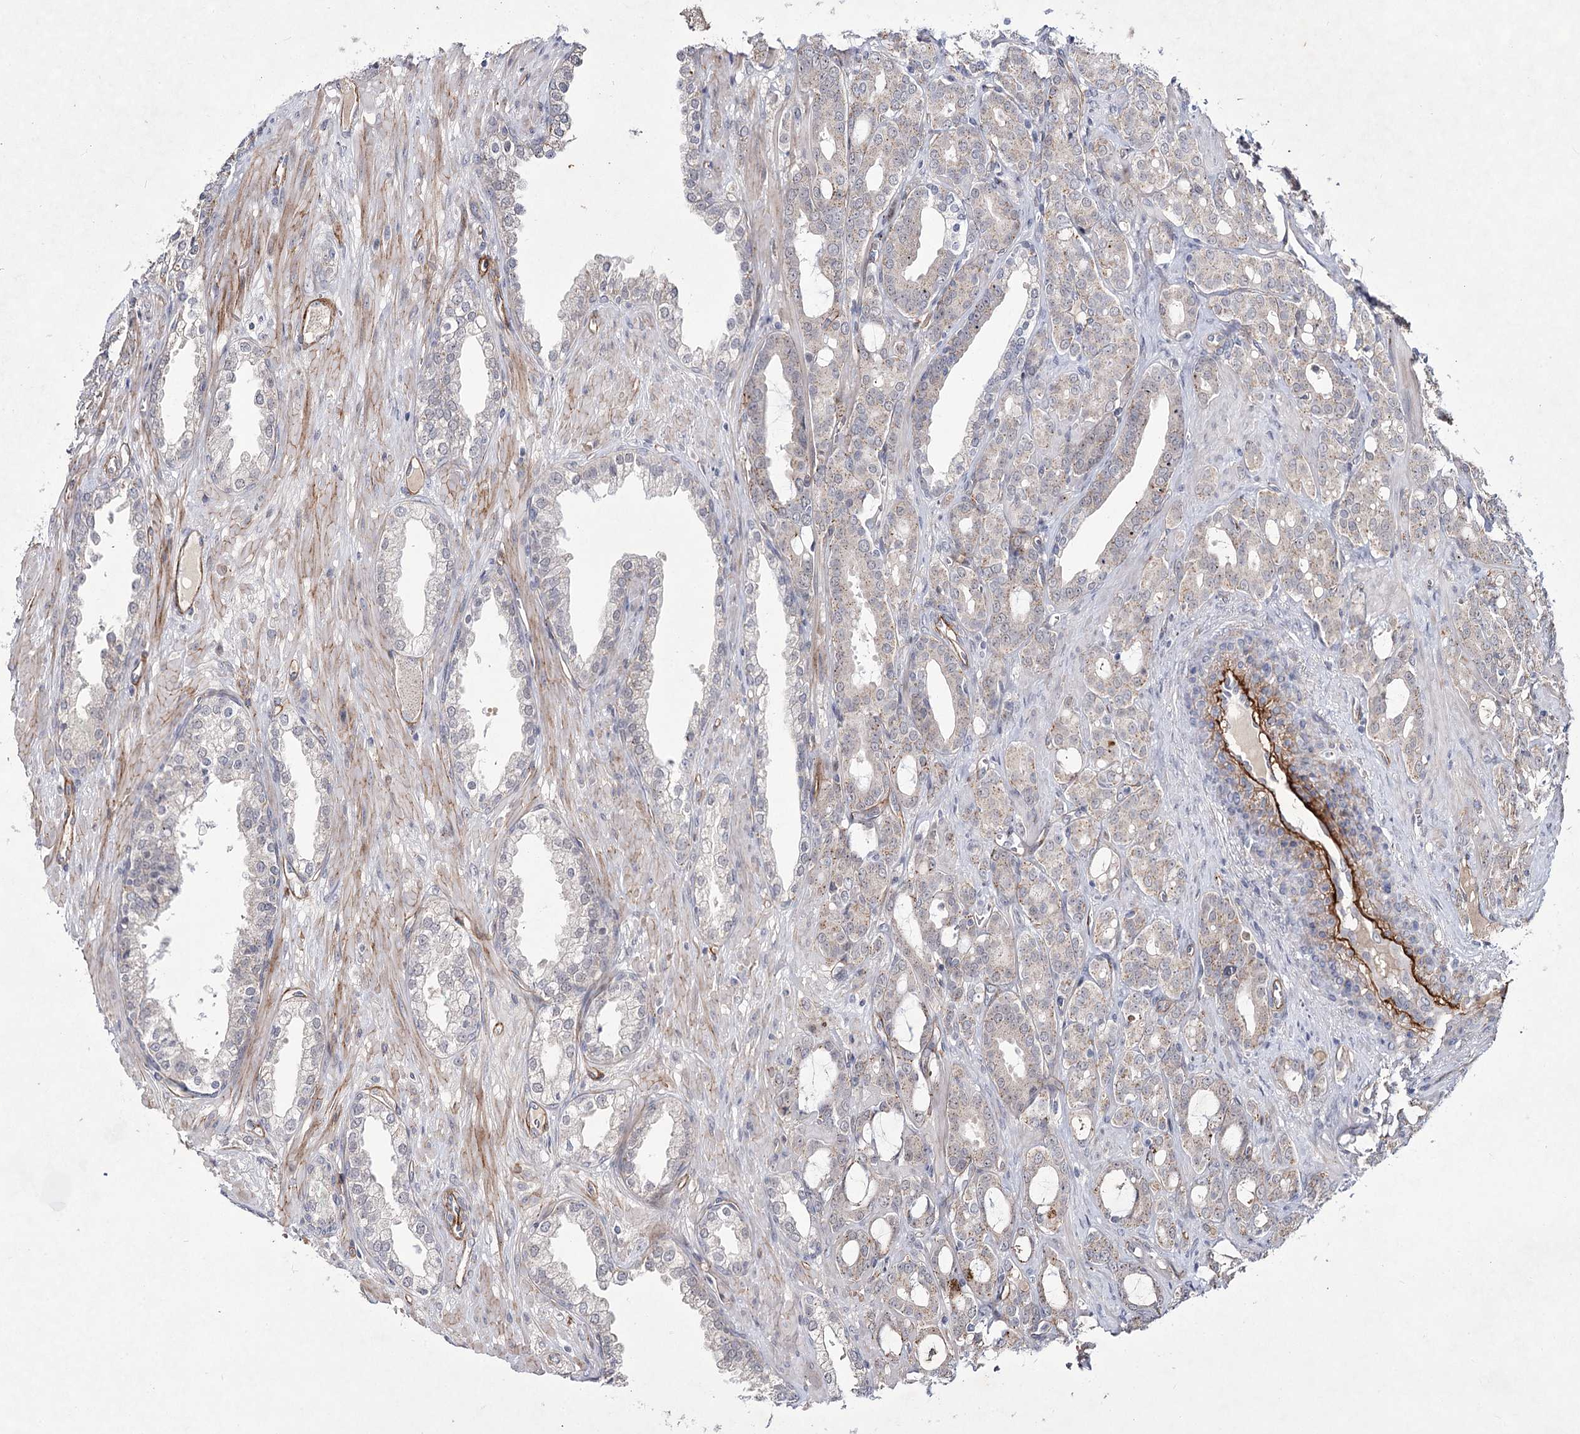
{"staining": {"intensity": "moderate", "quantity": "<25%", "location": "cytoplasmic/membranous"}, "tissue": "prostate cancer", "cell_type": "Tumor cells", "image_type": "cancer", "snomed": [{"axis": "morphology", "description": "Adenocarcinoma, High grade"}, {"axis": "topography", "description": "Prostate"}], "caption": "Prostate cancer was stained to show a protein in brown. There is low levels of moderate cytoplasmic/membranous staining in about <25% of tumor cells.", "gene": "ATL2", "patient": {"sex": "male", "age": 72}}